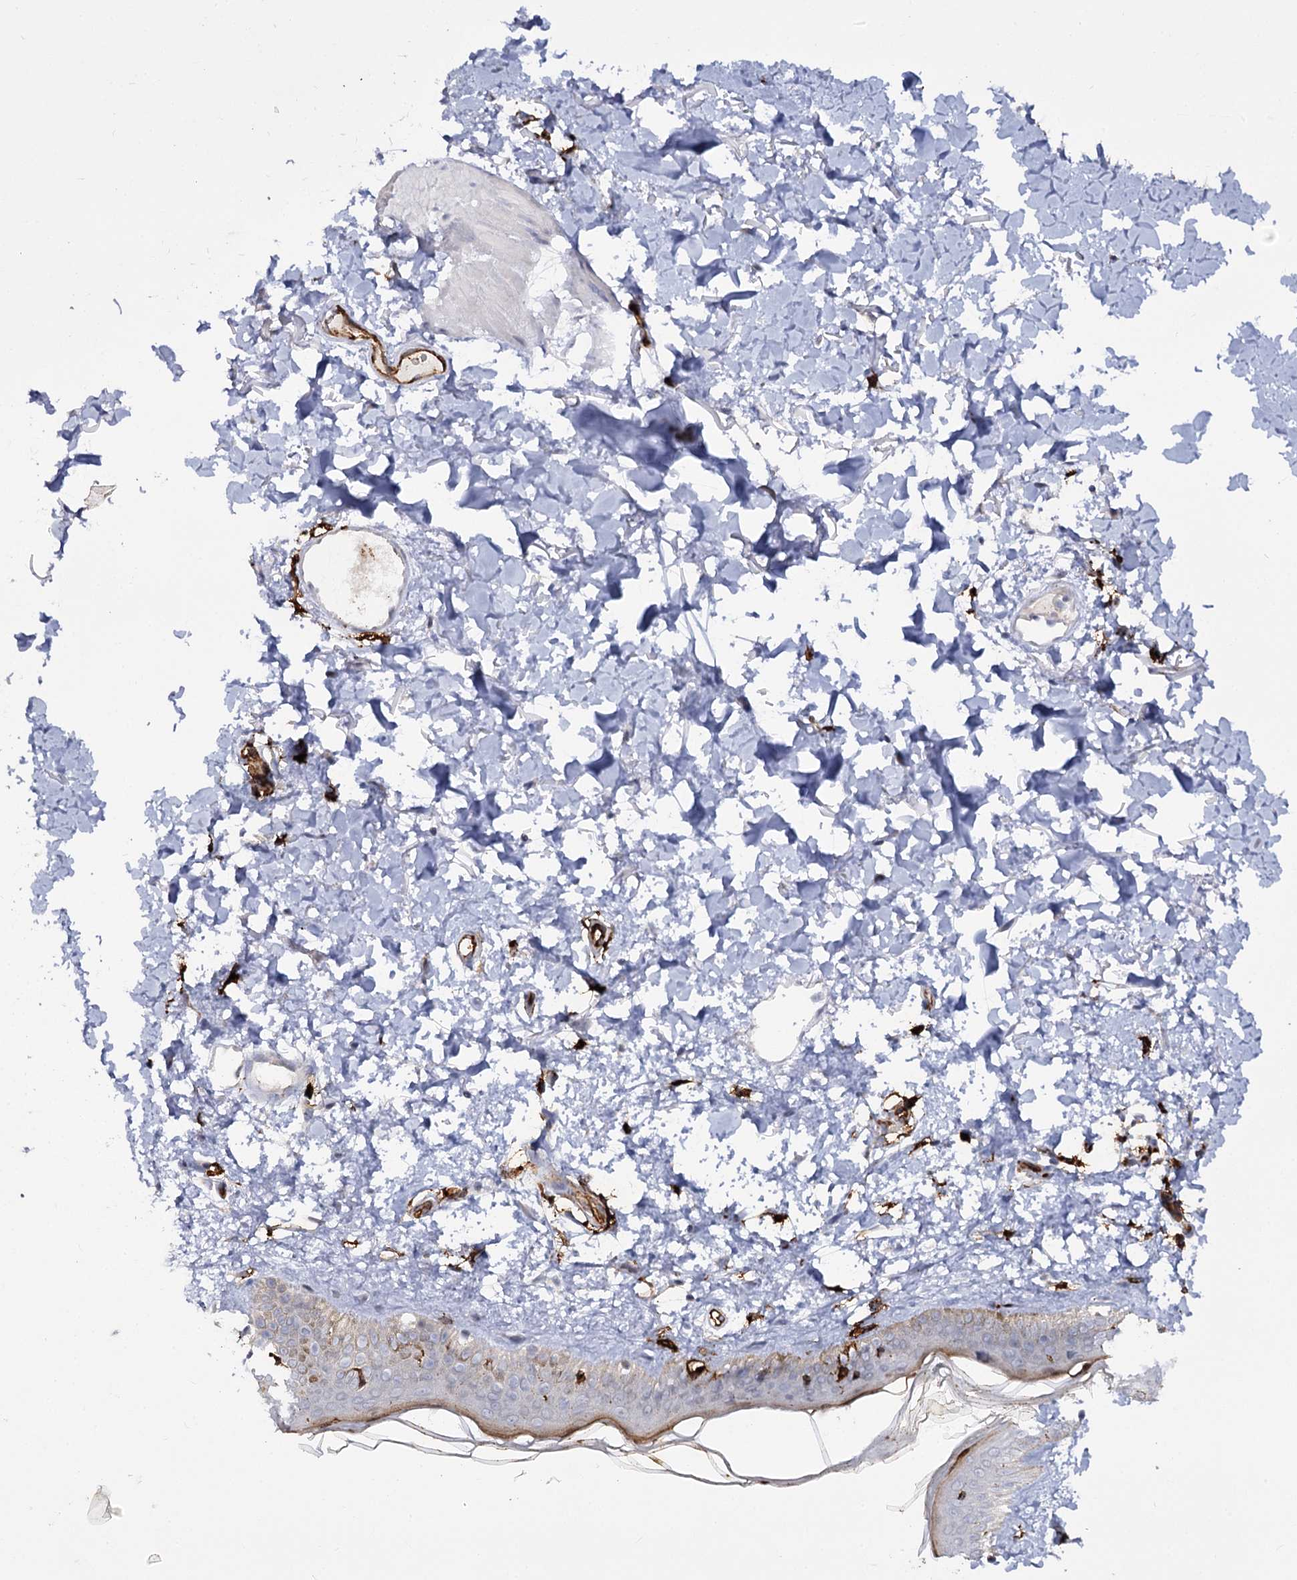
{"staining": {"intensity": "negative", "quantity": "none", "location": "none"}, "tissue": "skin", "cell_type": "Fibroblasts", "image_type": "normal", "snomed": [{"axis": "morphology", "description": "Normal tissue, NOS"}, {"axis": "topography", "description": "Skin"}], "caption": "An immunohistochemistry micrograph of benign skin is shown. There is no staining in fibroblasts of skin.", "gene": "PIWIL4", "patient": {"sex": "female", "age": 58}}